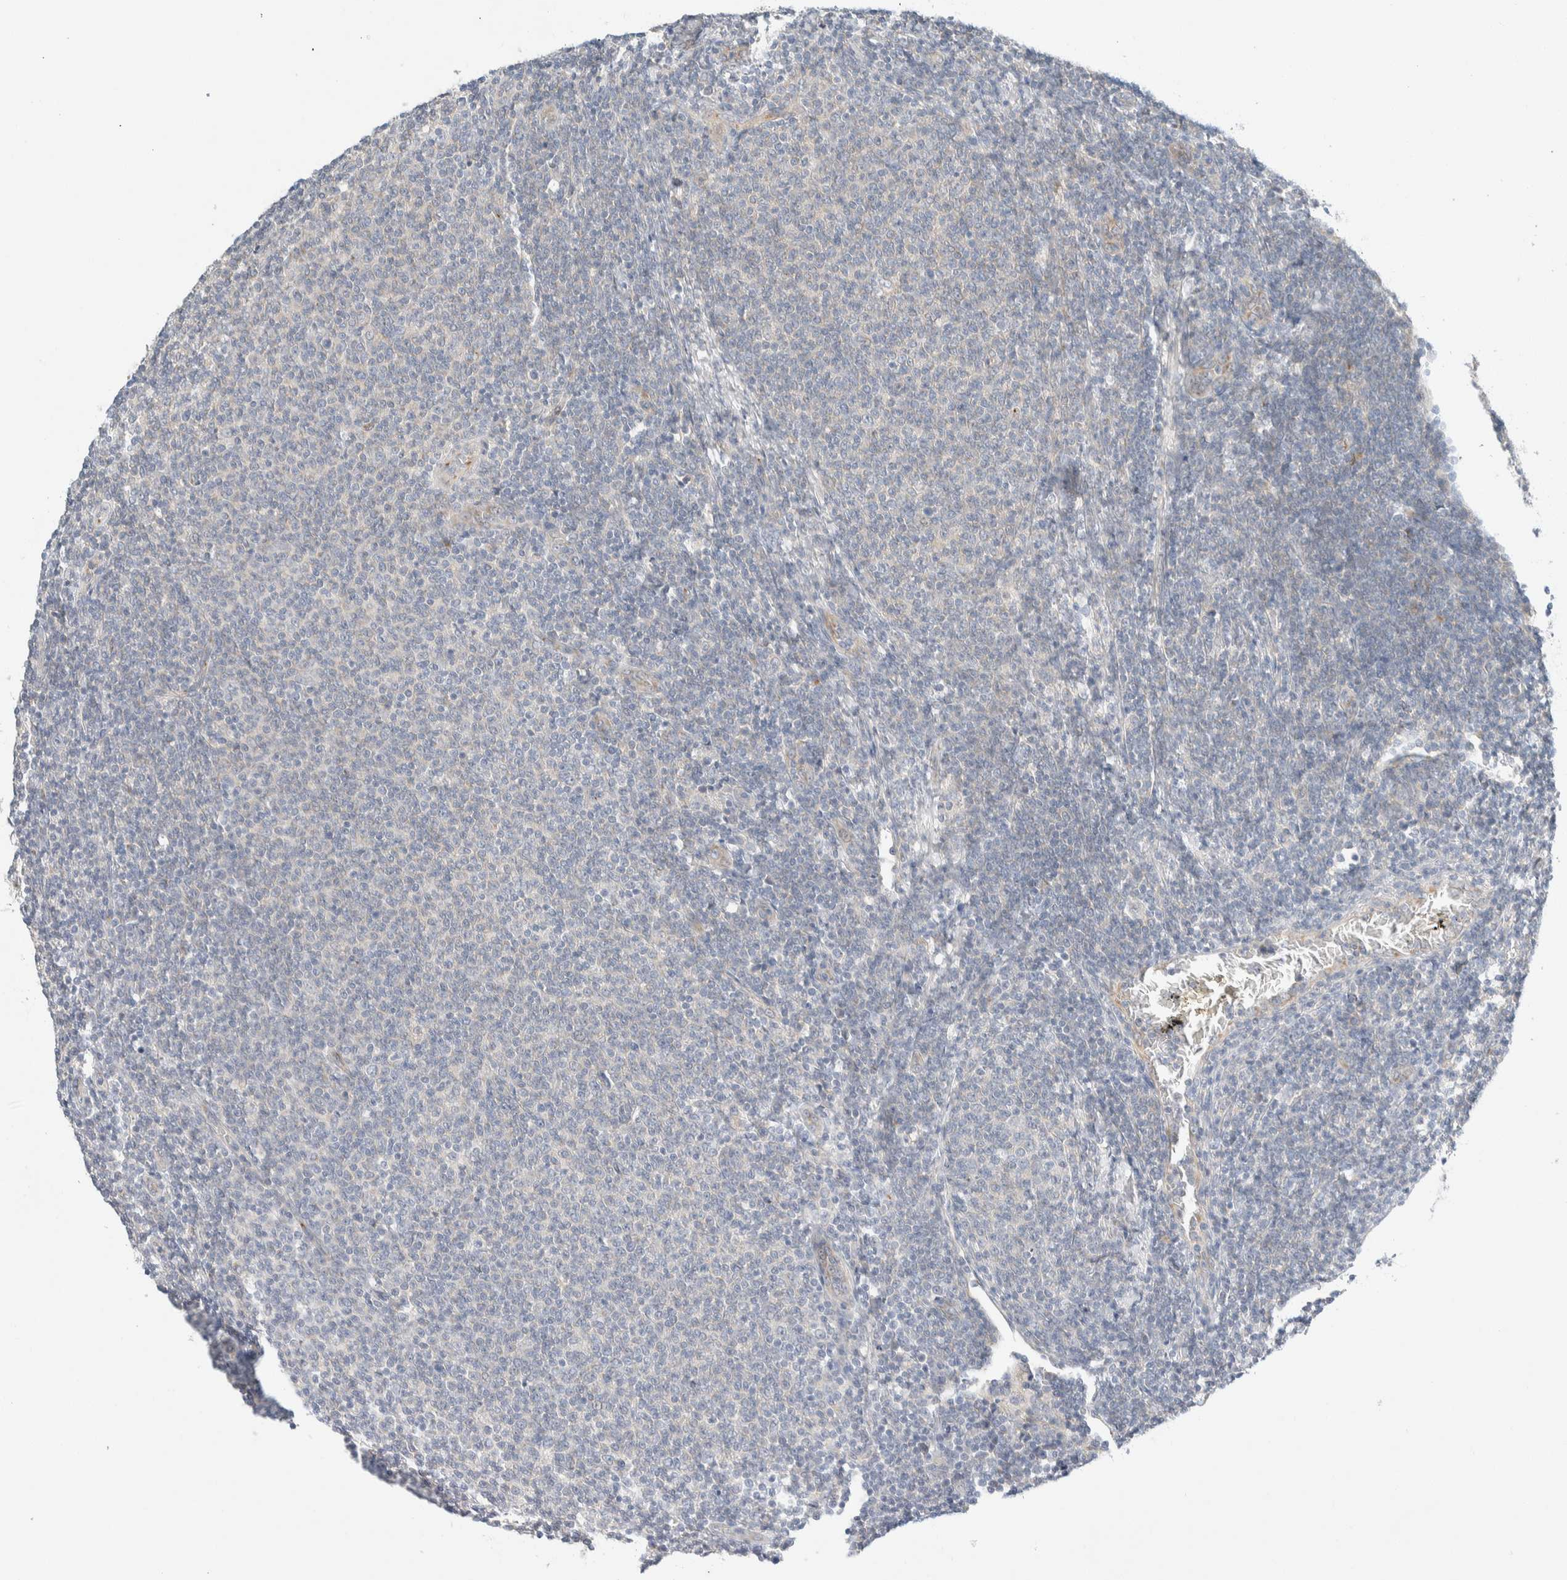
{"staining": {"intensity": "negative", "quantity": "none", "location": "none"}, "tissue": "lymphoma", "cell_type": "Tumor cells", "image_type": "cancer", "snomed": [{"axis": "morphology", "description": "Malignant lymphoma, non-Hodgkin's type, Low grade"}, {"axis": "topography", "description": "Lymph node"}], "caption": "Malignant lymphoma, non-Hodgkin's type (low-grade) was stained to show a protein in brown. There is no significant expression in tumor cells. (DAB immunohistochemistry (IHC), high magnification).", "gene": "TMEM184B", "patient": {"sex": "male", "age": 66}}